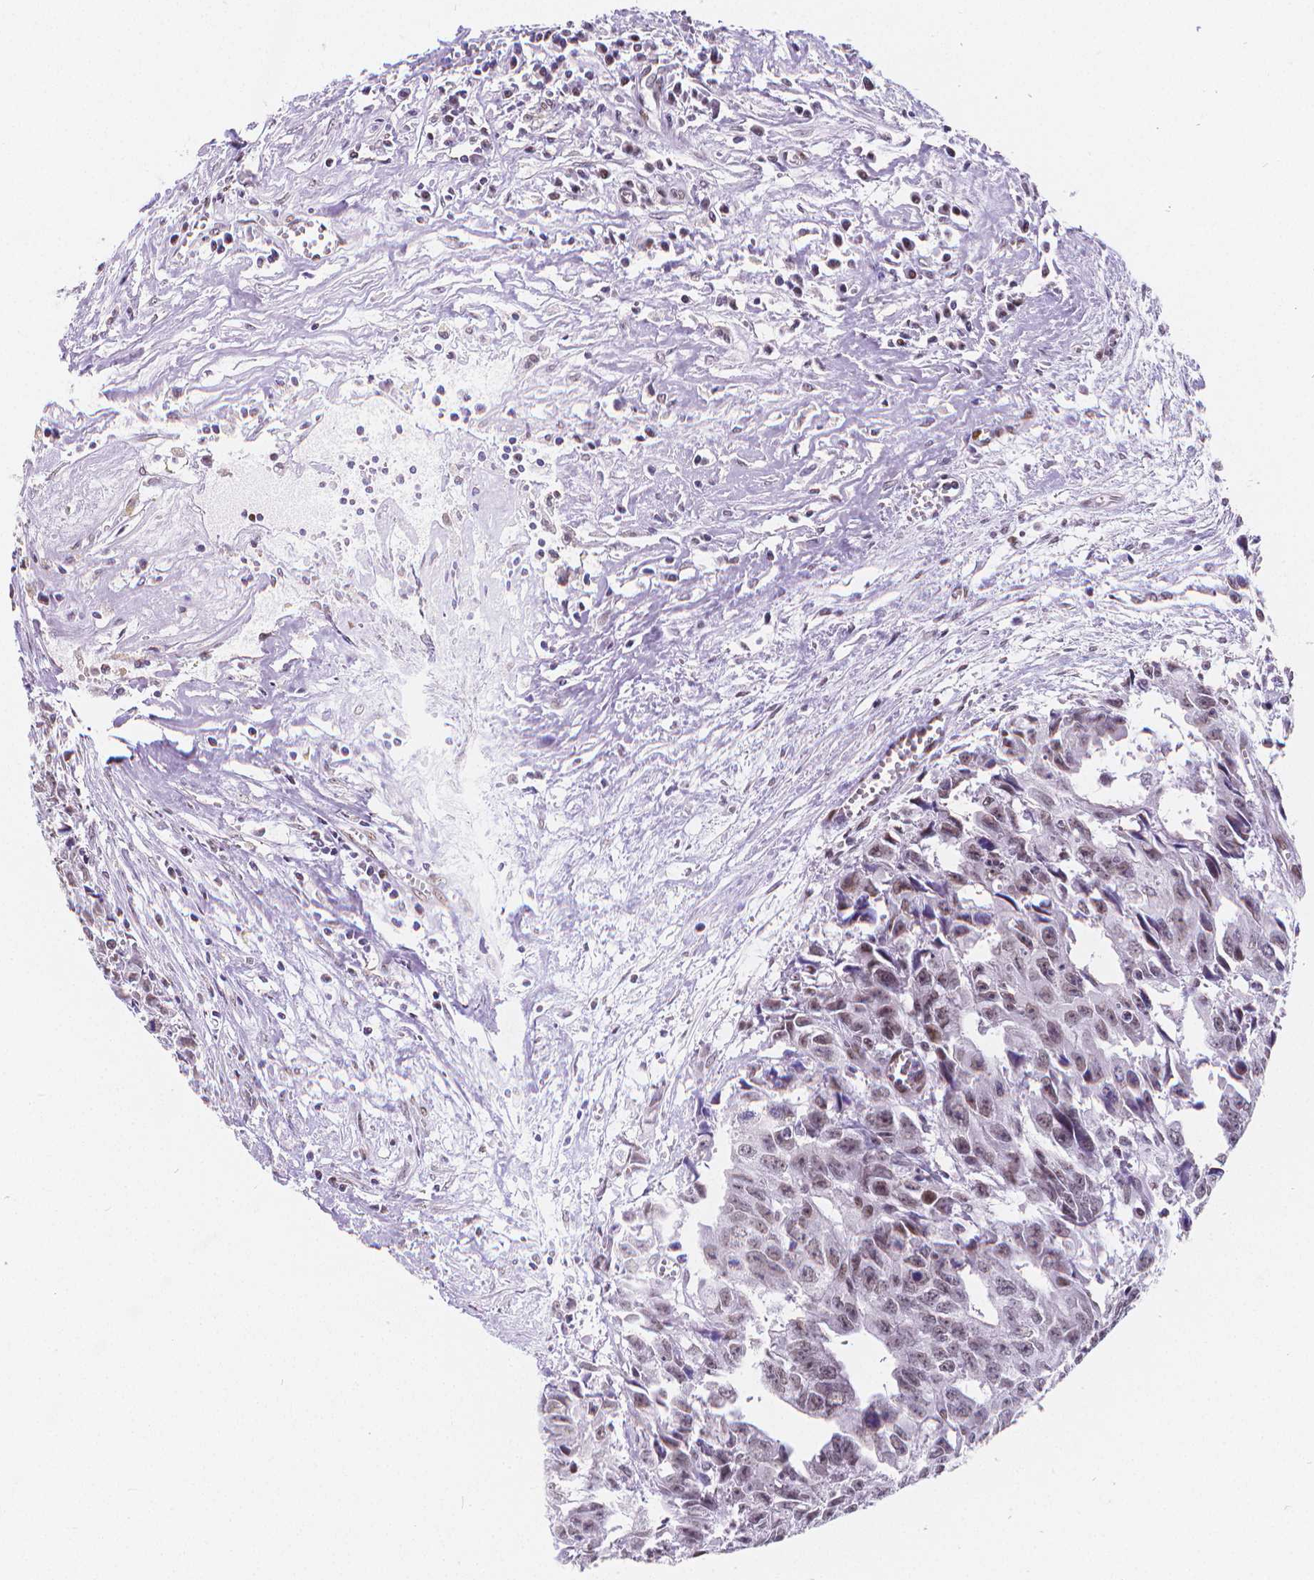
{"staining": {"intensity": "weak", "quantity": "<25%", "location": "nuclear"}, "tissue": "testis cancer", "cell_type": "Tumor cells", "image_type": "cancer", "snomed": [{"axis": "morphology", "description": "Carcinoma, Embryonal, NOS"}, {"axis": "morphology", "description": "Teratoma, malignant, NOS"}, {"axis": "topography", "description": "Testis"}], "caption": "Tumor cells are negative for brown protein staining in testis embryonal carcinoma. Nuclei are stained in blue.", "gene": "MEF2C", "patient": {"sex": "male", "age": 24}}